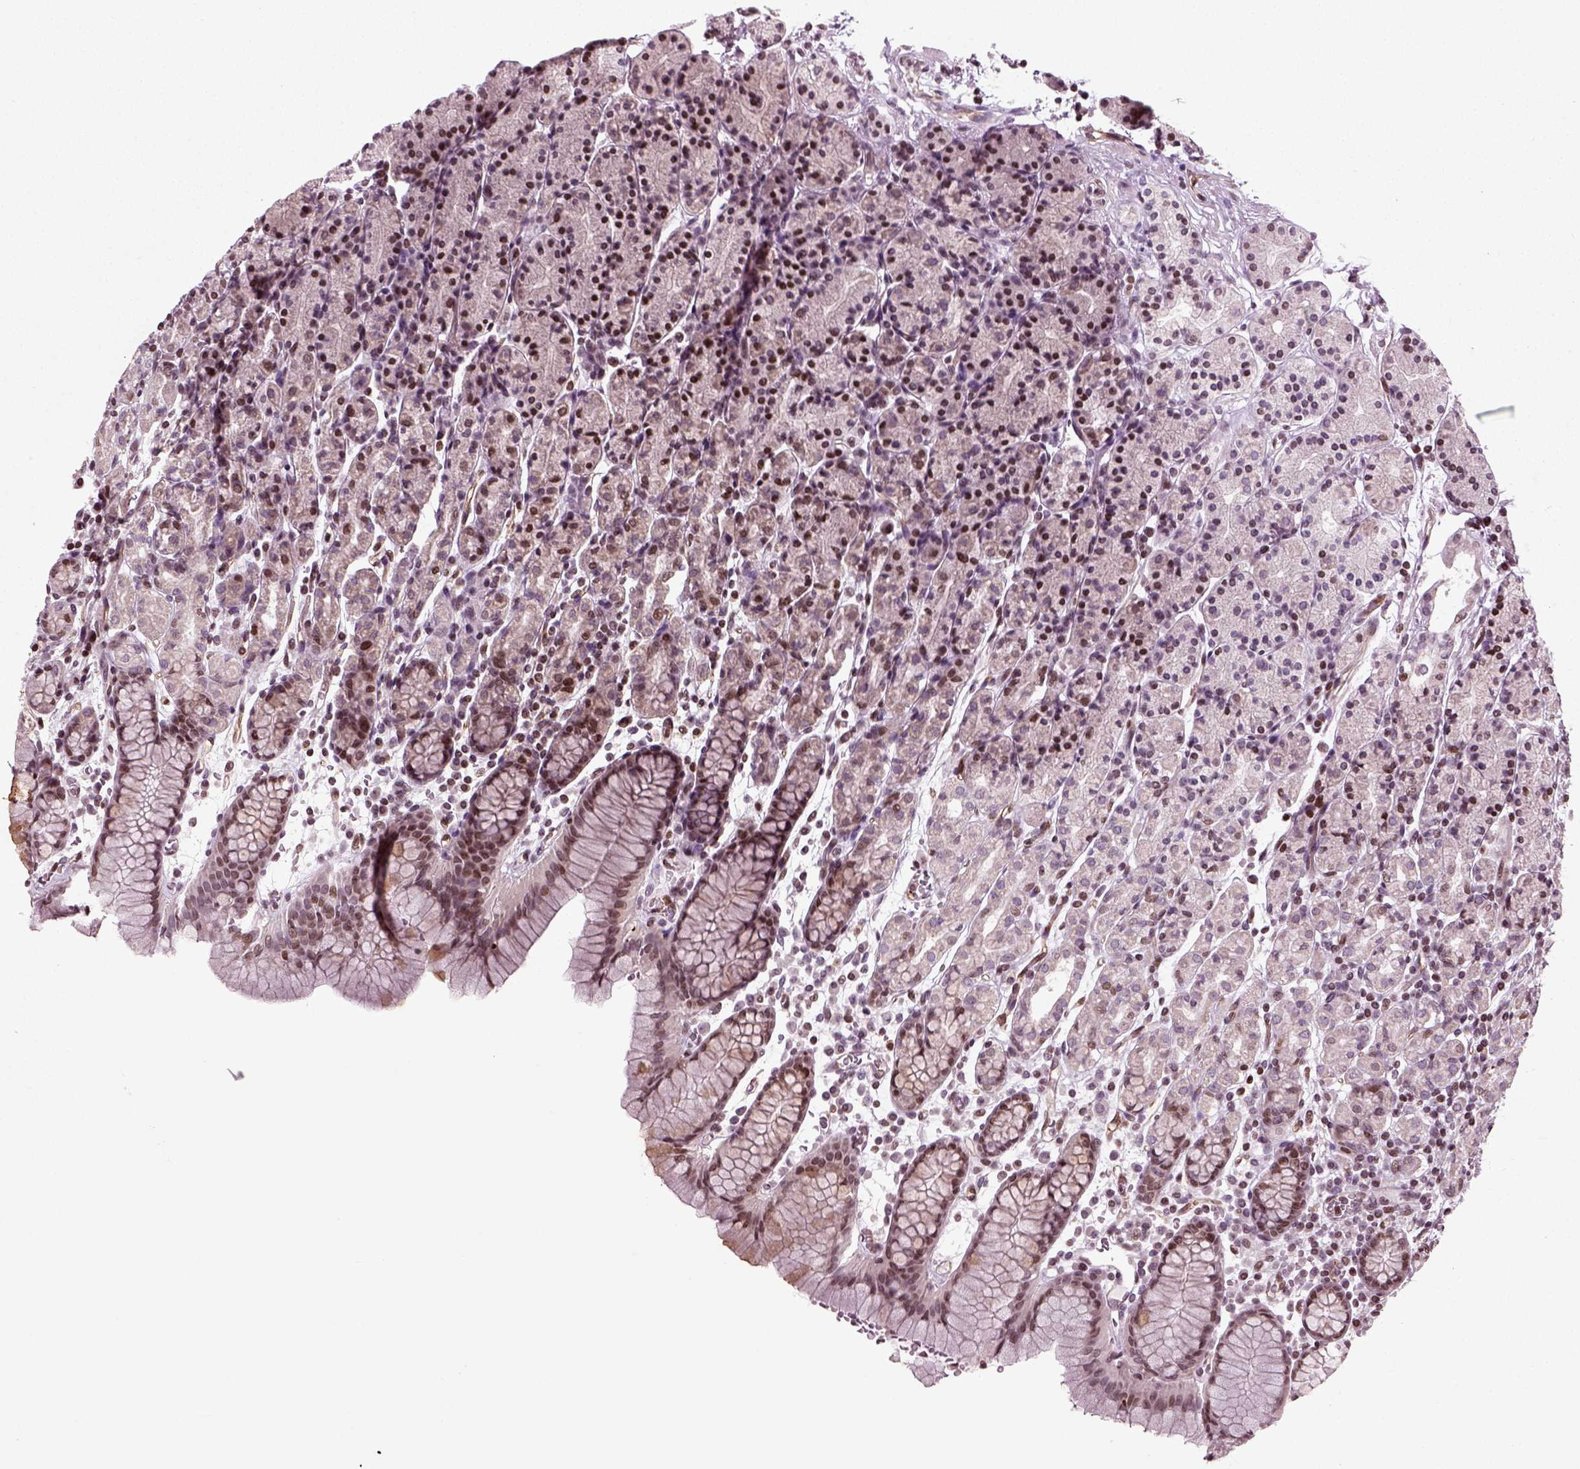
{"staining": {"intensity": "moderate", "quantity": "<25%", "location": "nuclear"}, "tissue": "stomach", "cell_type": "Glandular cells", "image_type": "normal", "snomed": [{"axis": "morphology", "description": "Normal tissue, NOS"}, {"axis": "topography", "description": "Stomach, upper"}, {"axis": "topography", "description": "Stomach"}], "caption": "Stomach stained for a protein (brown) exhibits moderate nuclear positive staining in approximately <25% of glandular cells.", "gene": "HEYL", "patient": {"sex": "male", "age": 62}}